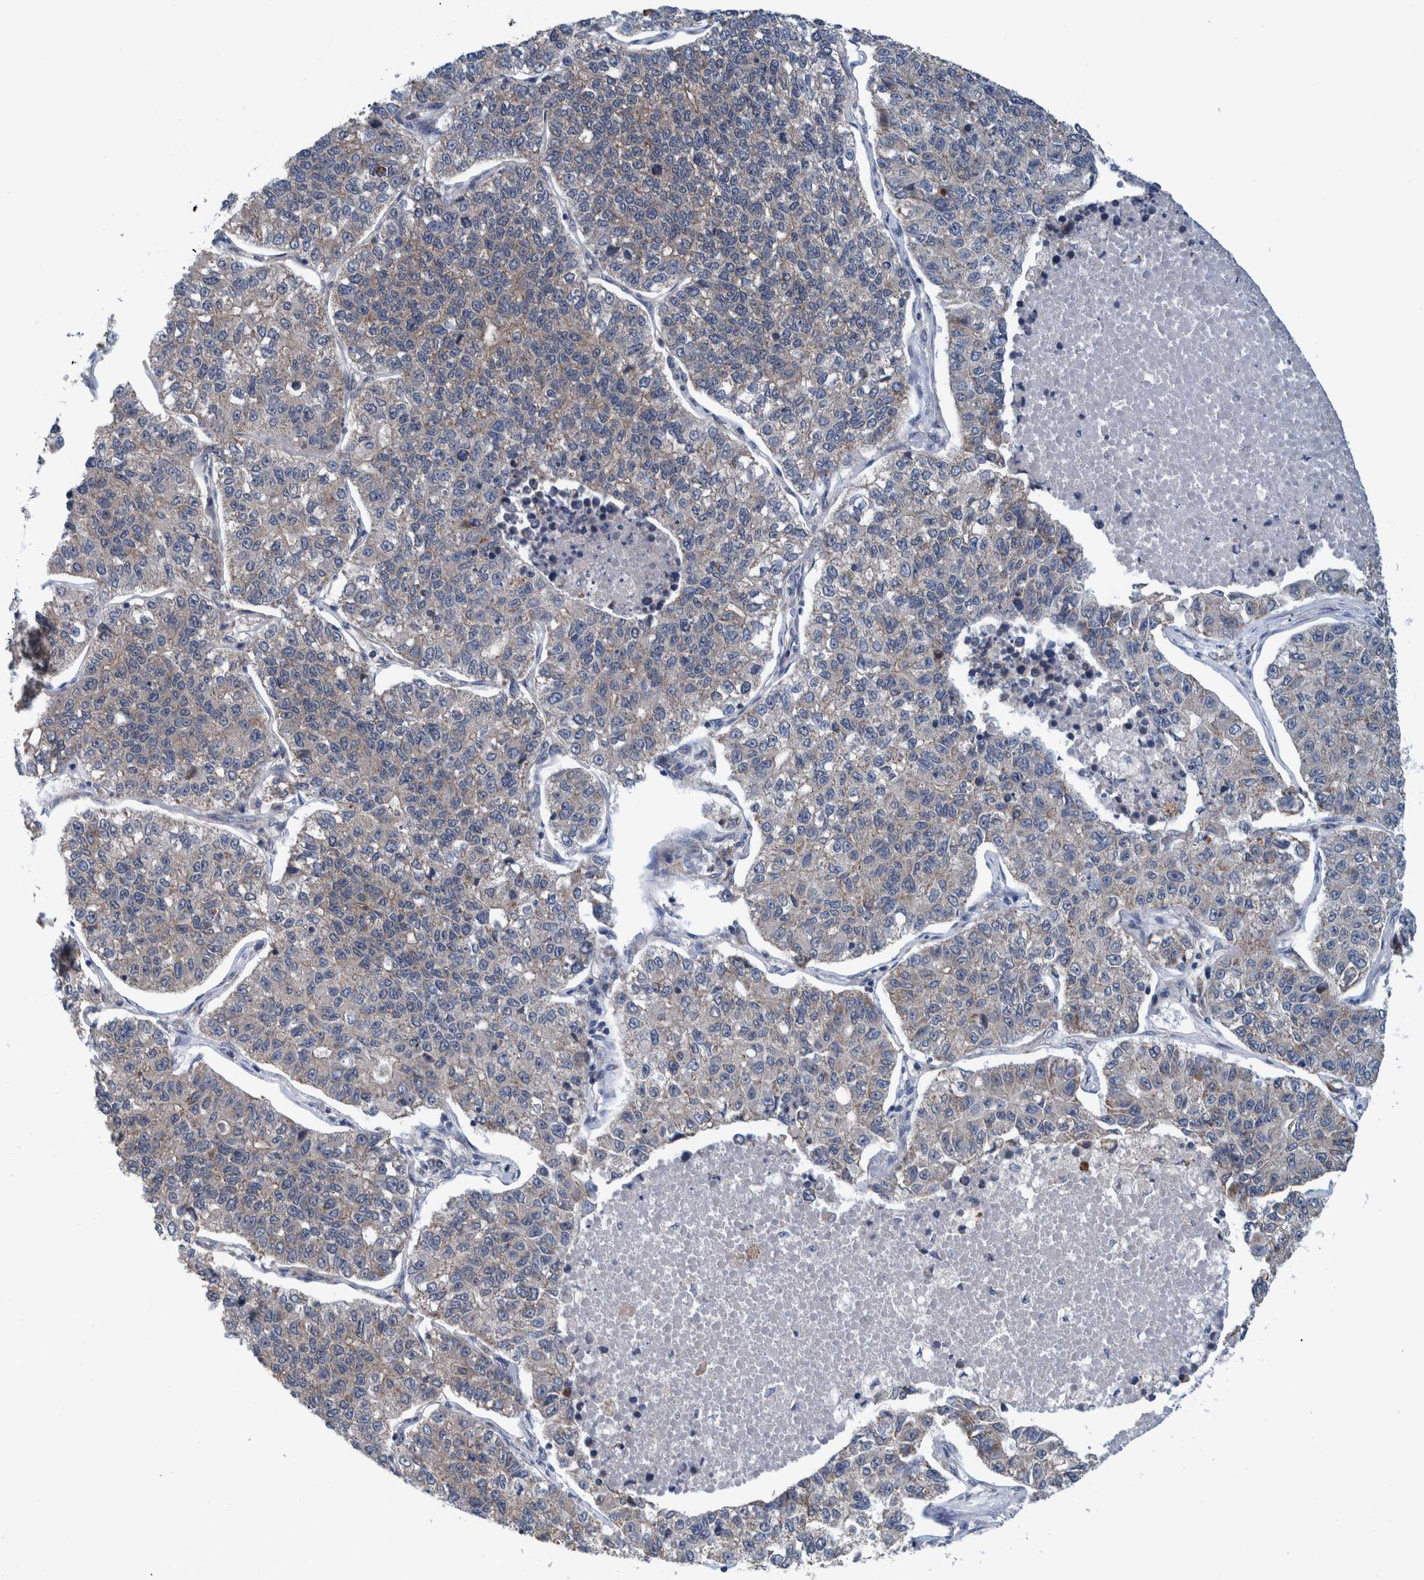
{"staining": {"intensity": "weak", "quantity": "<25%", "location": "cytoplasmic/membranous"}, "tissue": "lung cancer", "cell_type": "Tumor cells", "image_type": "cancer", "snomed": [{"axis": "morphology", "description": "Adenocarcinoma, NOS"}, {"axis": "topography", "description": "Lung"}], "caption": "An image of human lung cancer is negative for staining in tumor cells.", "gene": "MRPS7", "patient": {"sex": "male", "age": 49}}